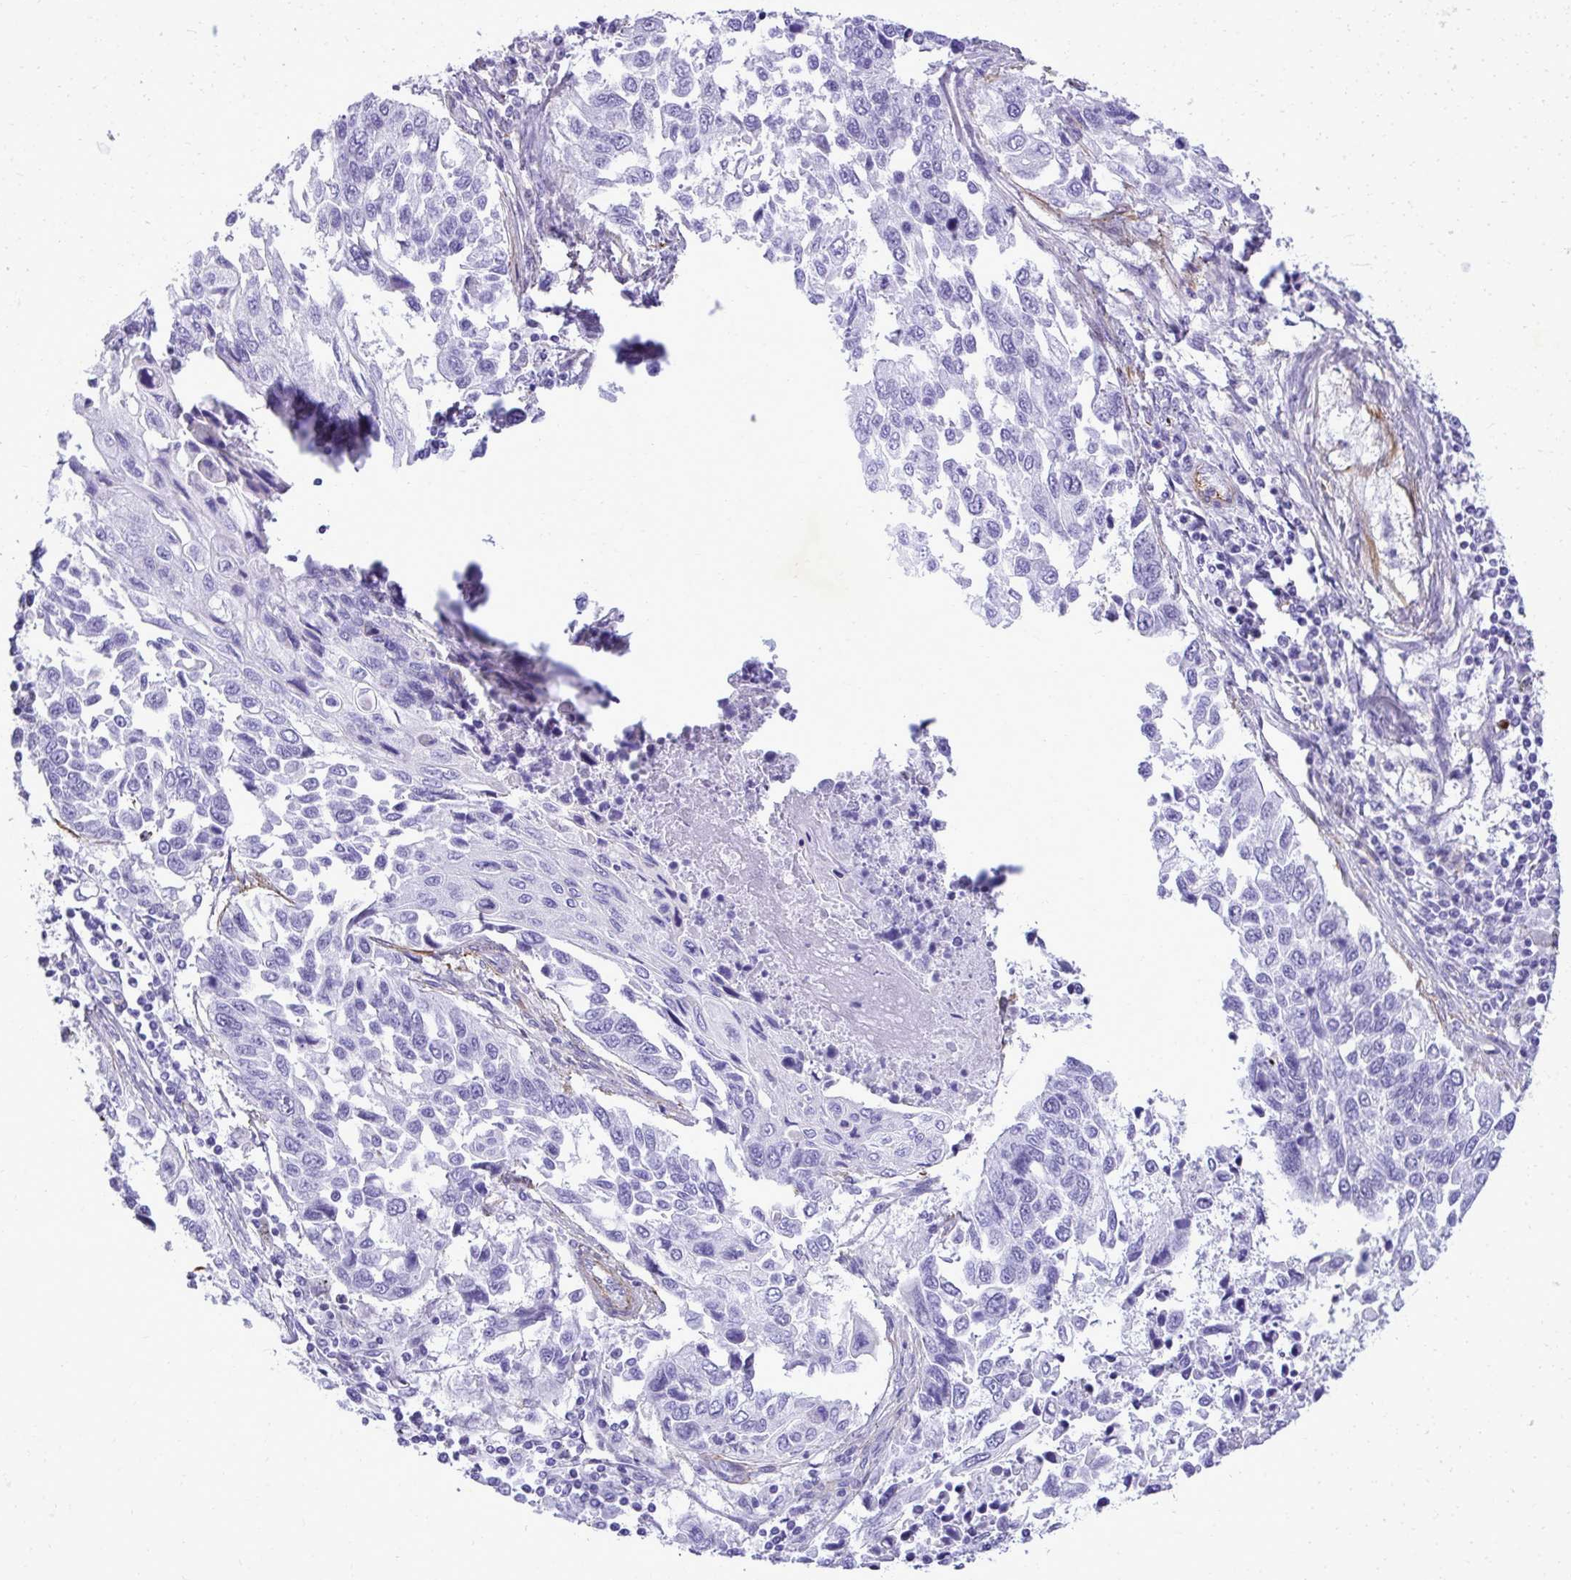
{"staining": {"intensity": "negative", "quantity": "none", "location": "none"}, "tissue": "lung cancer", "cell_type": "Tumor cells", "image_type": "cancer", "snomed": [{"axis": "morphology", "description": "Squamous cell carcinoma, NOS"}, {"axis": "topography", "description": "Lung"}], "caption": "DAB (3,3'-diaminobenzidine) immunohistochemical staining of human lung cancer reveals no significant positivity in tumor cells.", "gene": "PITPNM3", "patient": {"sex": "male", "age": 62}}